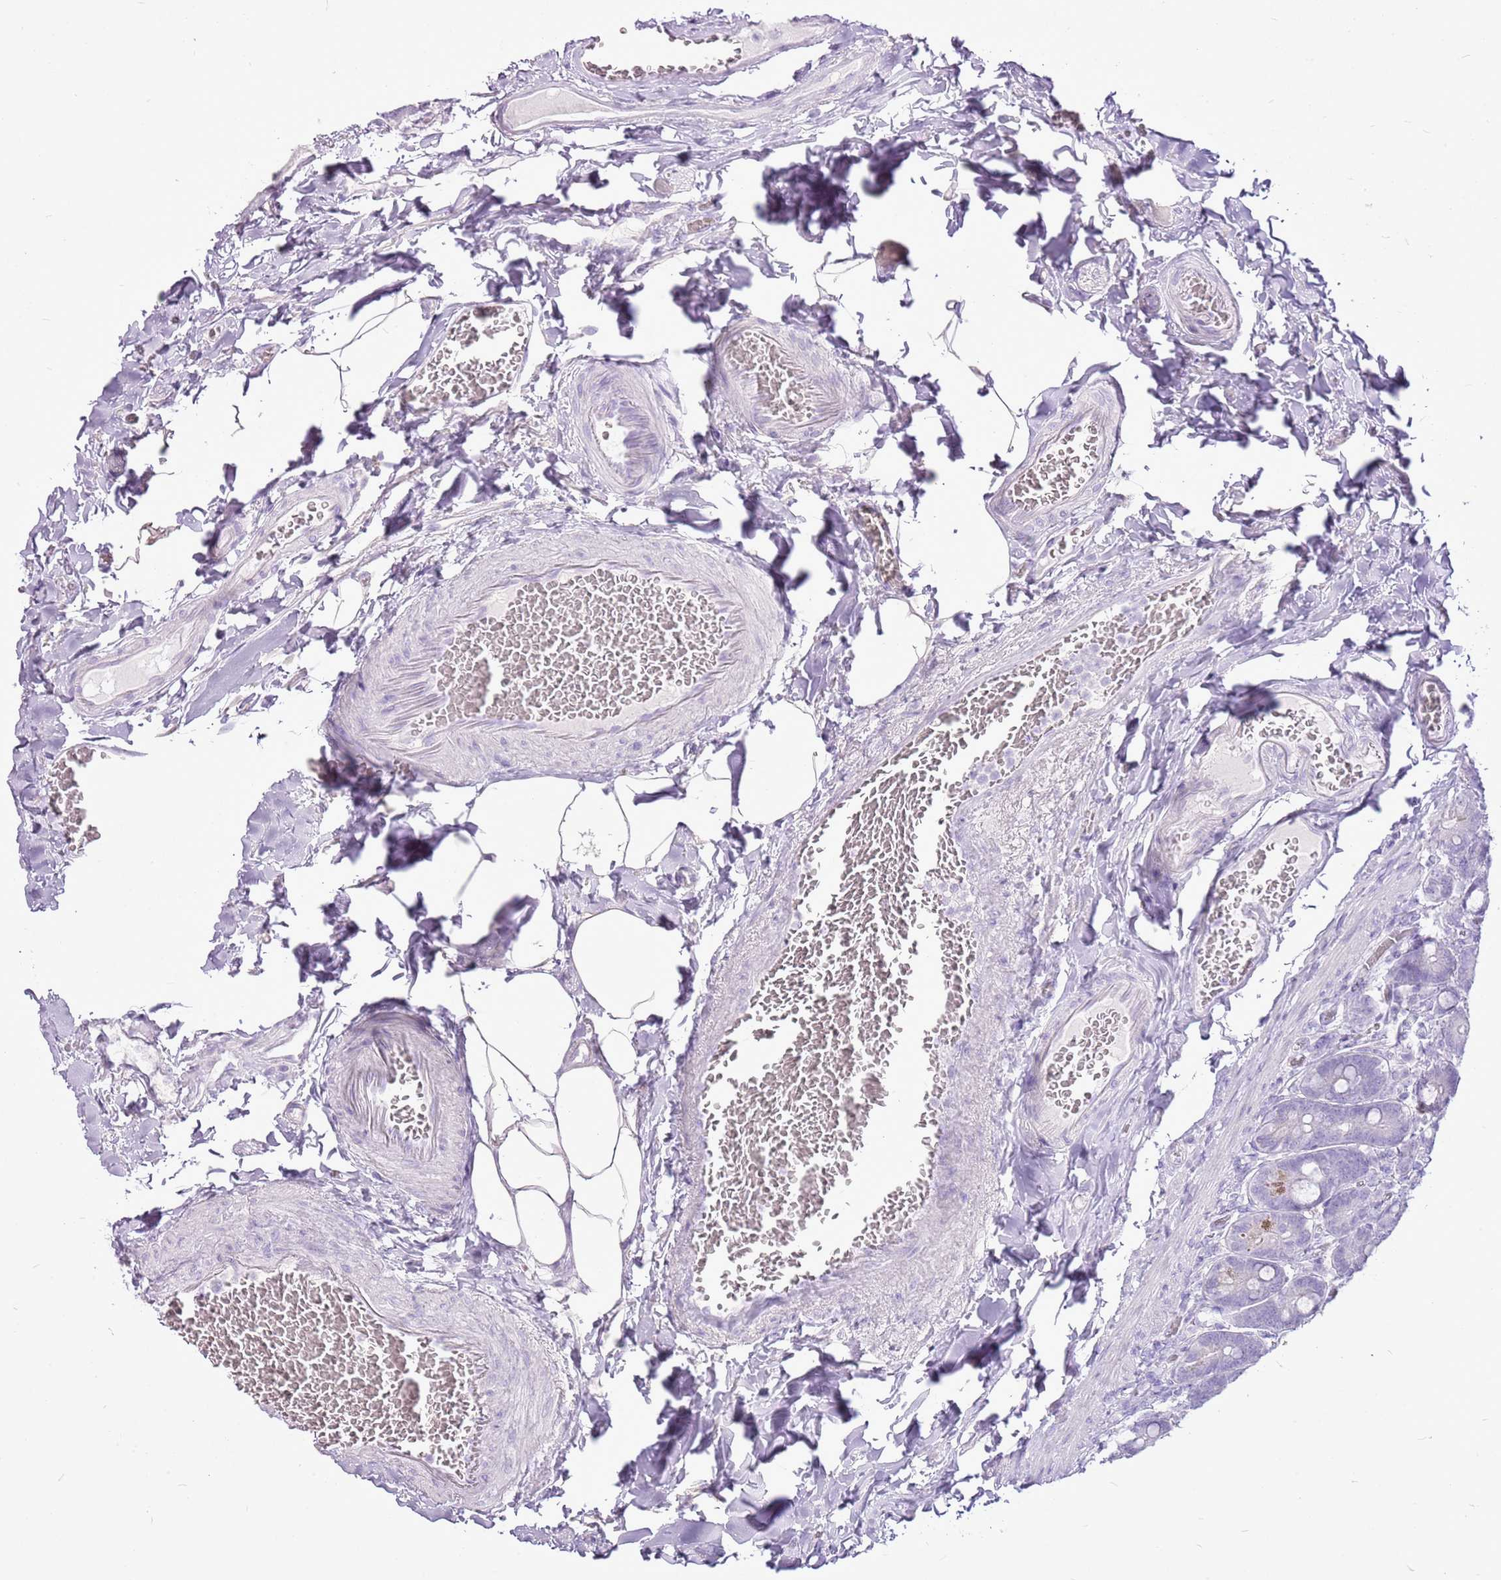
{"staining": {"intensity": "negative", "quantity": "none", "location": "none"}, "tissue": "duodenum", "cell_type": "Glandular cells", "image_type": "normal", "snomed": [{"axis": "morphology", "description": "Normal tissue, NOS"}, {"axis": "topography", "description": "Duodenum"}], "caption": "Immunohistochemistry (IHC) of normal duodenum exhibits no staining in glandular cells. (Brightfield microscopy of DAB immunohistochemistry (IHC) at high magnification).", "gene": "CNFN", "patient": {"sex": "female", "age": 62}}